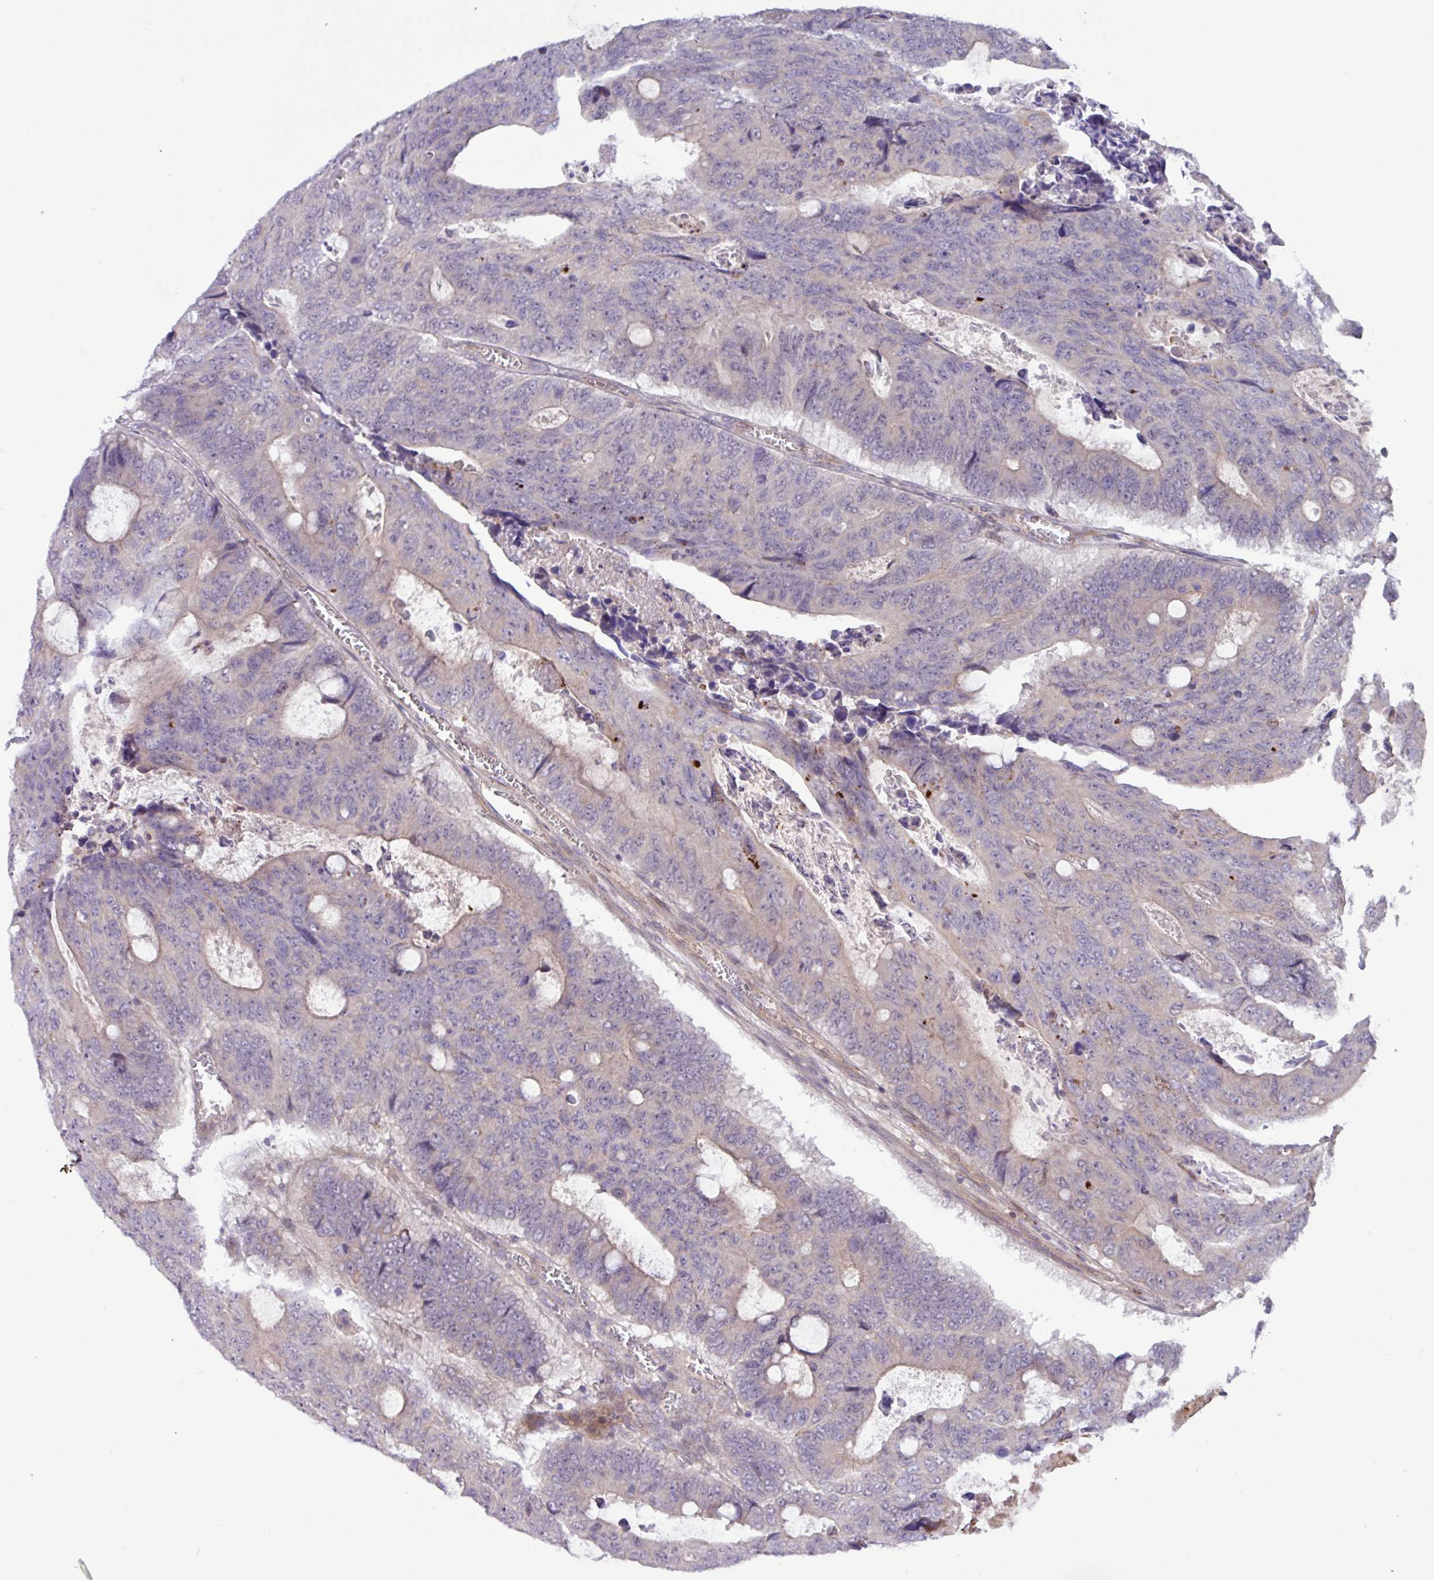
{"staining": {"intensity": "negative", "quantity": "none", "location": "none"}, "tissue": "colorectal cancer", "cell_type": "Tumor cells", "image_type": "cancer", "snomed": [{"axis": "morphology", "description": "Adenocarcinoma, NOS"}, {"axis": "topography", "description": "Colon"}], "caption": "High magnification brightfield microscopy of colorectal adenocarcinoma stained with DAB (brown) and counterstained with hematoxylin (blue): tumor cells show no significant expression.", "gene": "CNTRL", "patient": {"sex": "male", "age": 87}}